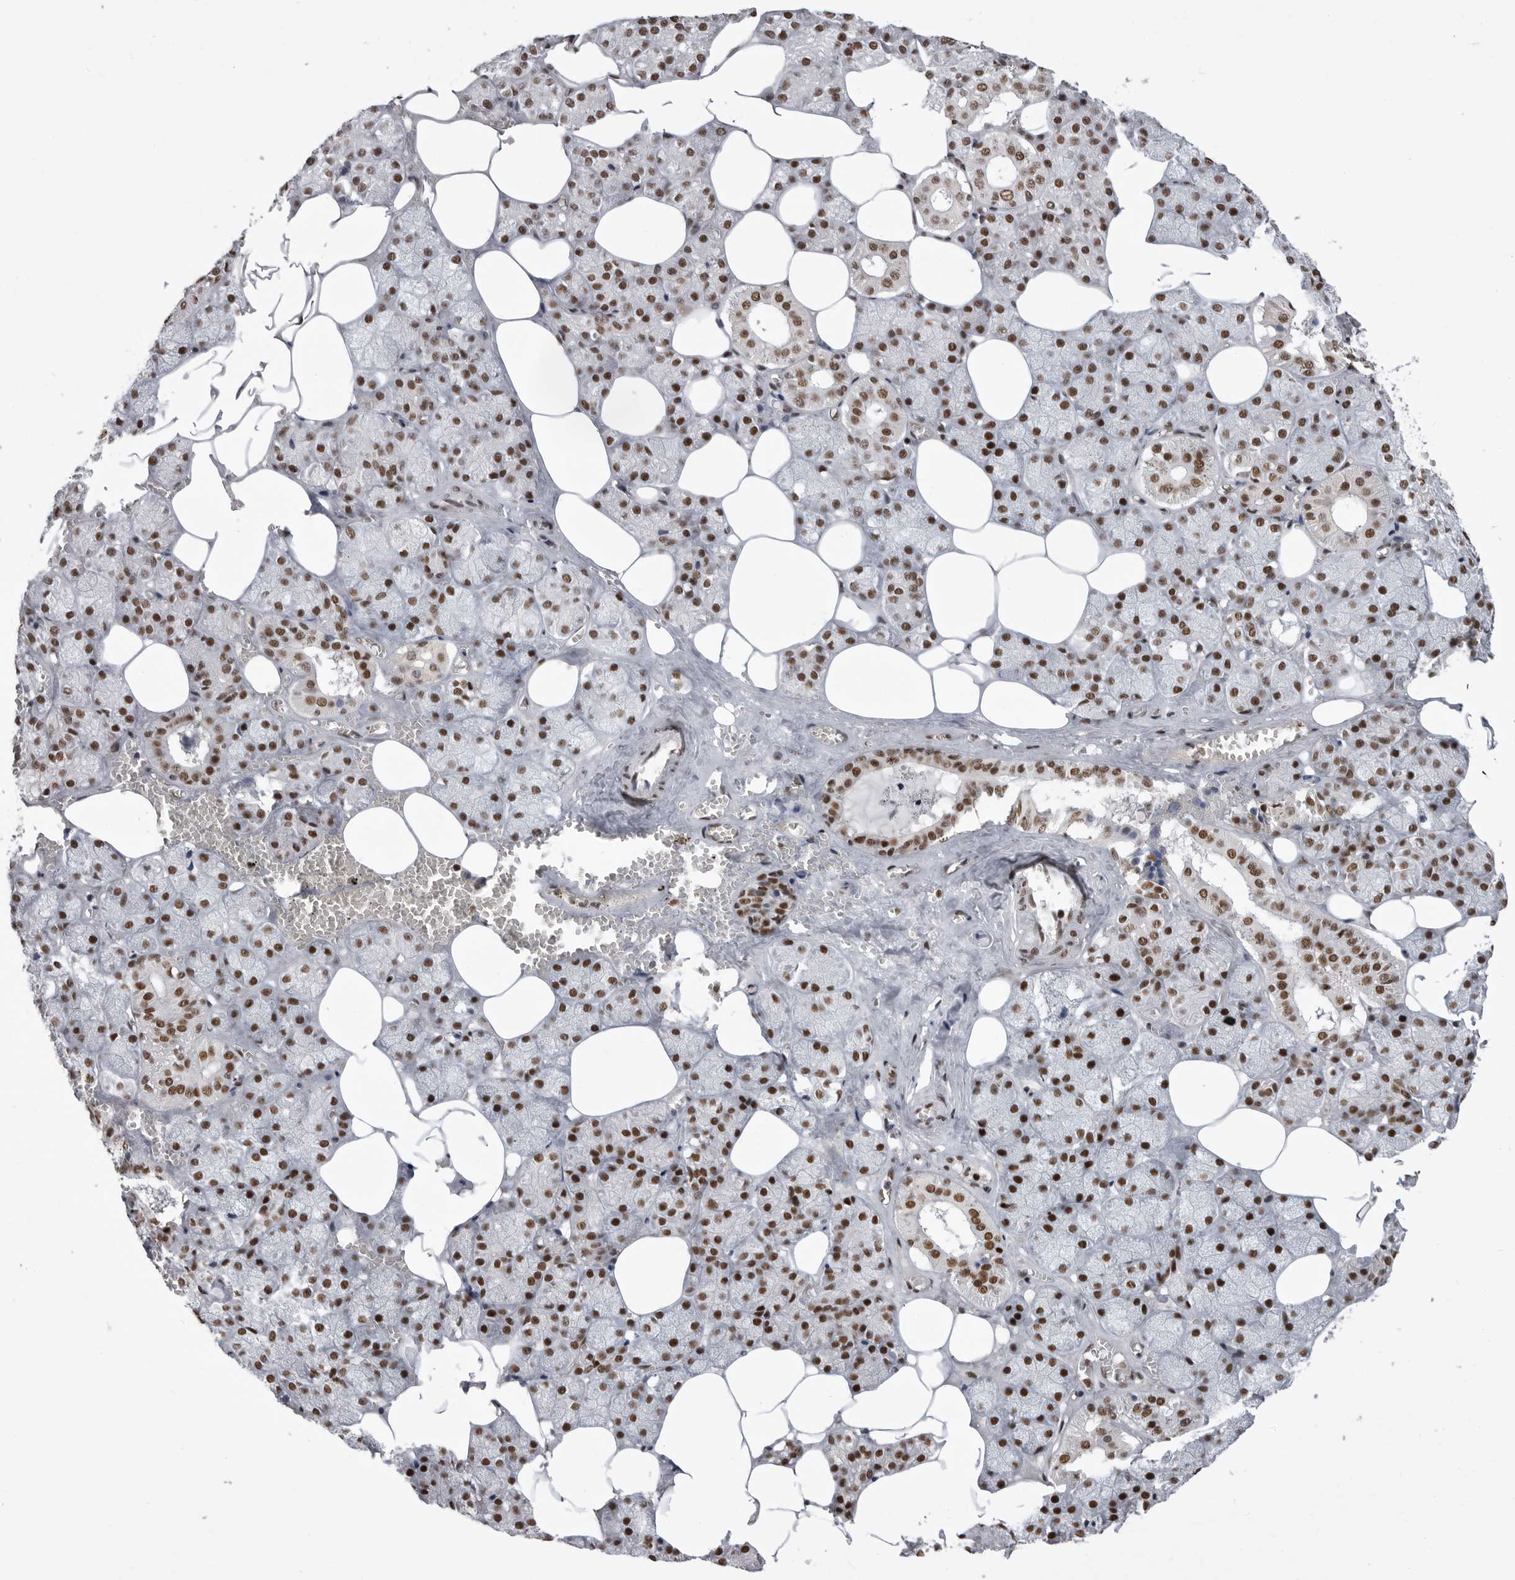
{"staining": {"intensity": "strong", "quantity": "25%-75%", "location": "nuclear"}, "tissue": "salivary gland", "cell_type": "Glandular cells", "image_type": "normal", "snomed": [{"axis": "morphology", "description": "Normal tissue, NOS"}, {"axis": "topography", "description": "Salivary gland"}], "caption": "Protein staining shows strong nuclear expression in about 25%-75% of glandular cells in normal salivary gland. Nuclei are stained in blue.", "gene": "PPP1R8", "patient": {"sex": "male", "age": 62}}